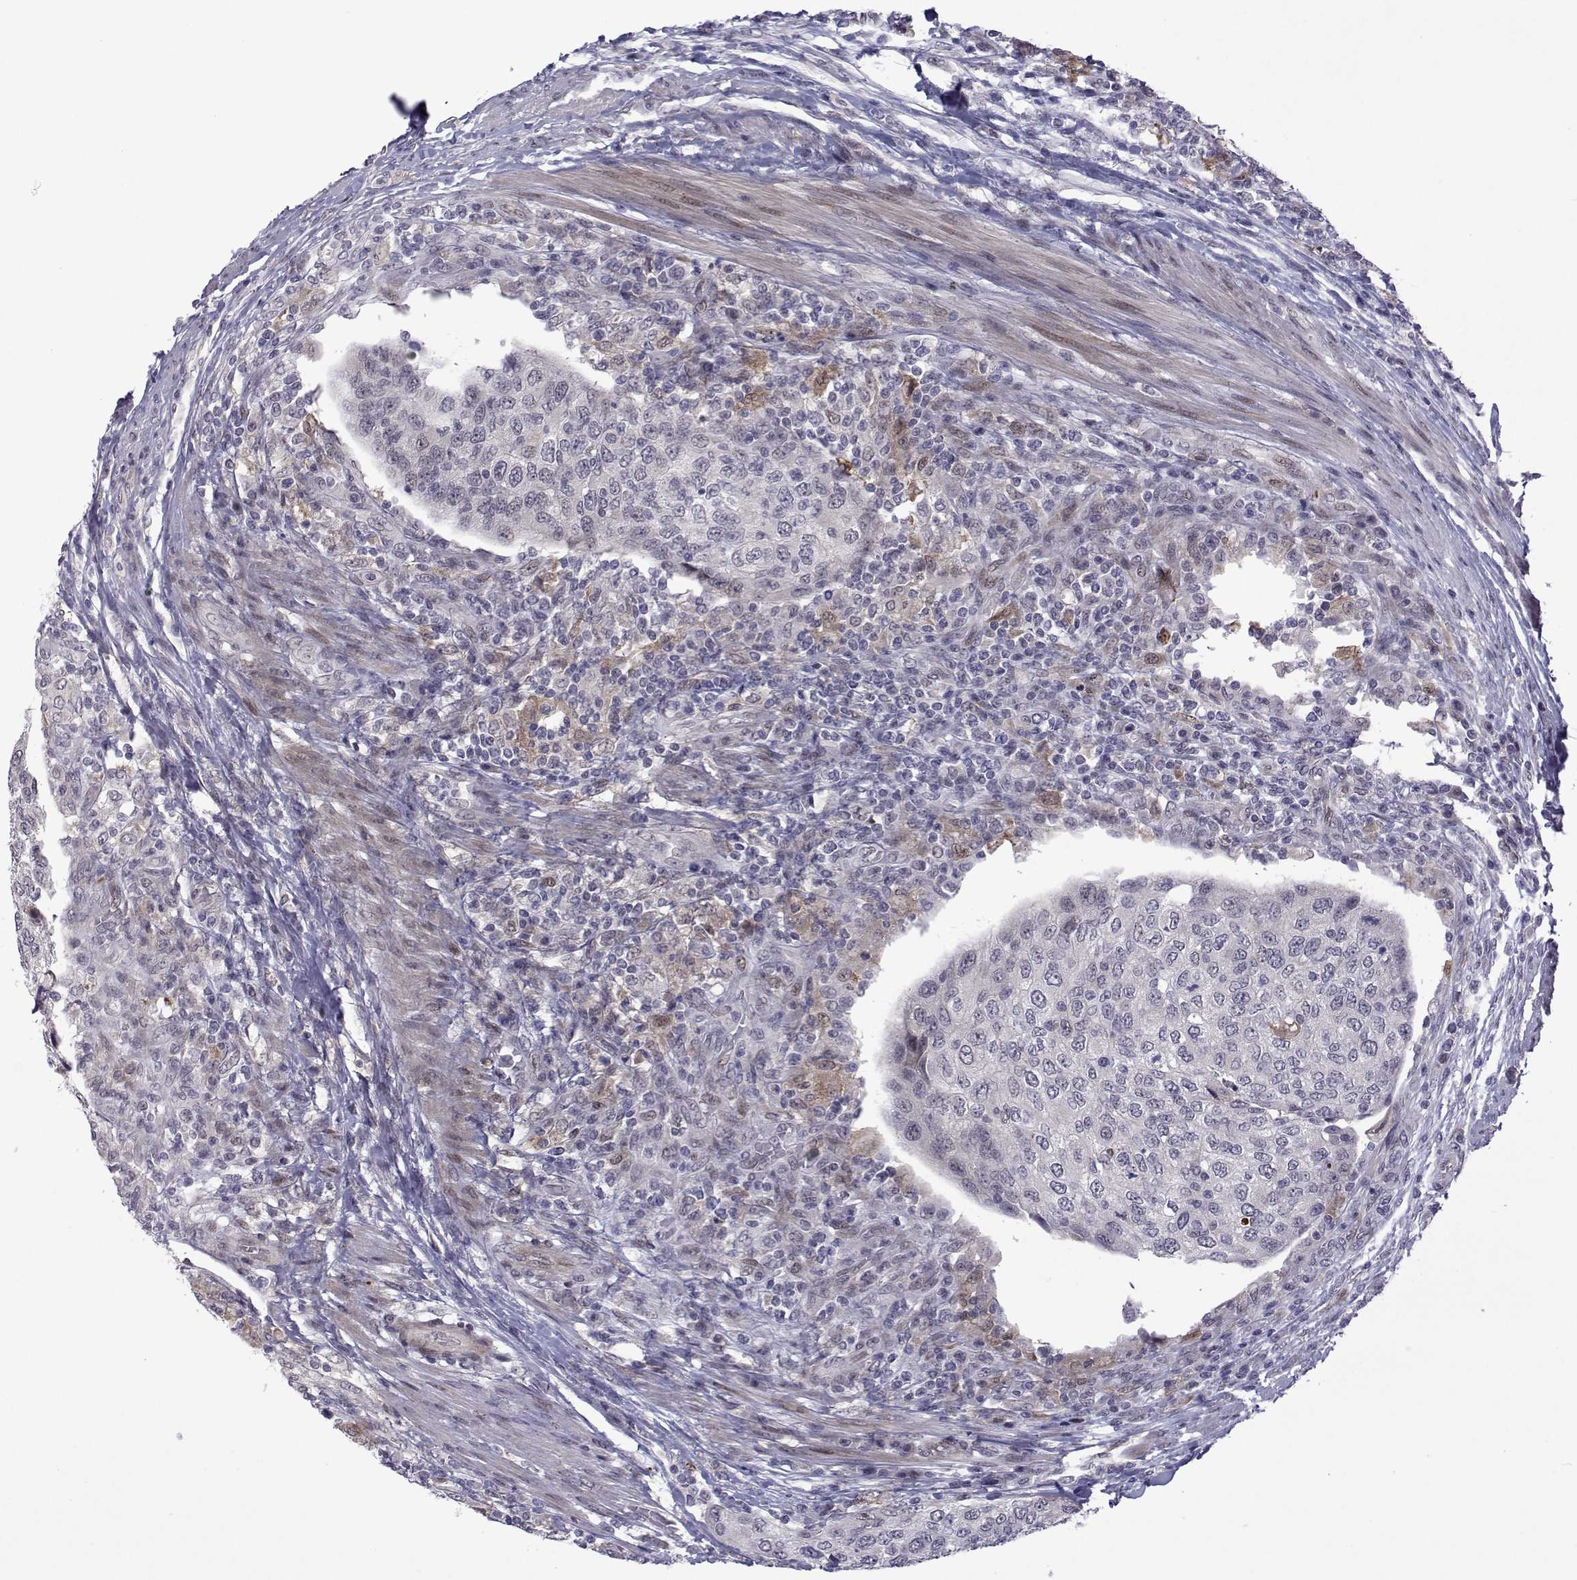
{"staining": {"intensity": "negative", "quantity": "none", "location": "none"}, "tissue": "urothelial cancer", "cell_type": "Tumor cells", "image_type": "cancer", "snomed": [{"axis": "morphology", "description": "Urothelial carcinoma, High grade"}, {"axis": "topography", "description": "Urinary bladder"}], "caption": "The photomicrograph demonstrates no staining of tumor cells in urothelial cancer. (DAB (3,3'-diaminobenzidine) immunohistochemistry (IHC), high magnification).", "gene": "EFCAB3", "patient": {"sex": "female", "age": 78}}